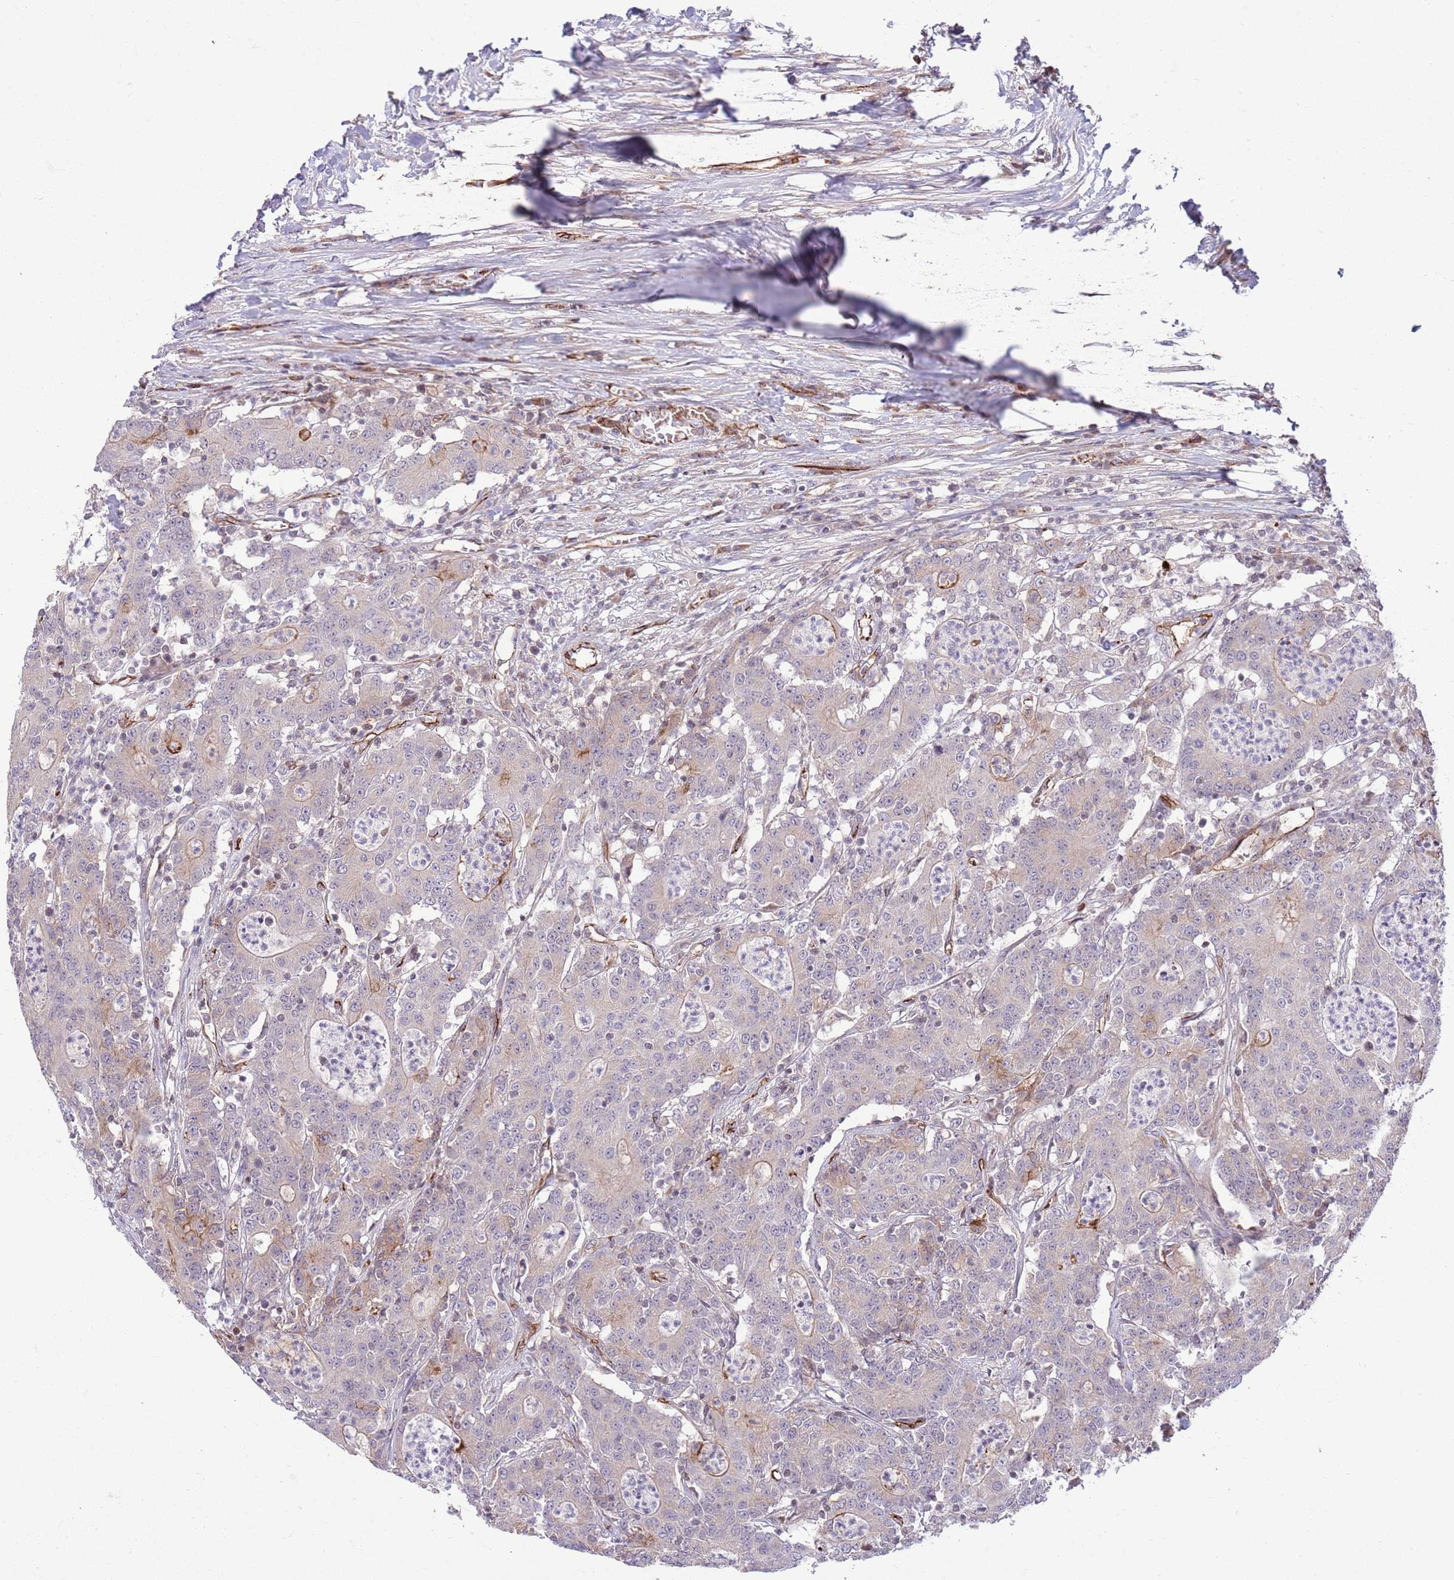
{"staining": {"intensity": "negative", "quantity": "none", "location": "none"}, "tissue": "colorectal cancer", "cell_type": "Tumor cells", "image_type": "cancer", "snomed": [{"axis": "morphology", "description": "Adenocarcinoma, NOS"}, {"axis": "topography", "description": "Colon"}], "caption": "Colorectal cancer (adenocarcinoma) was stained to show a protein in brown. There is no significant positivity in tumor cells. (Brightfield microscopy of DAB (3,3'-diaminobenzidine) immunohistochemistry (IHC) at high magnification).", "gene": "DPP10", "patient": {"sex": "male", "age": 83}}